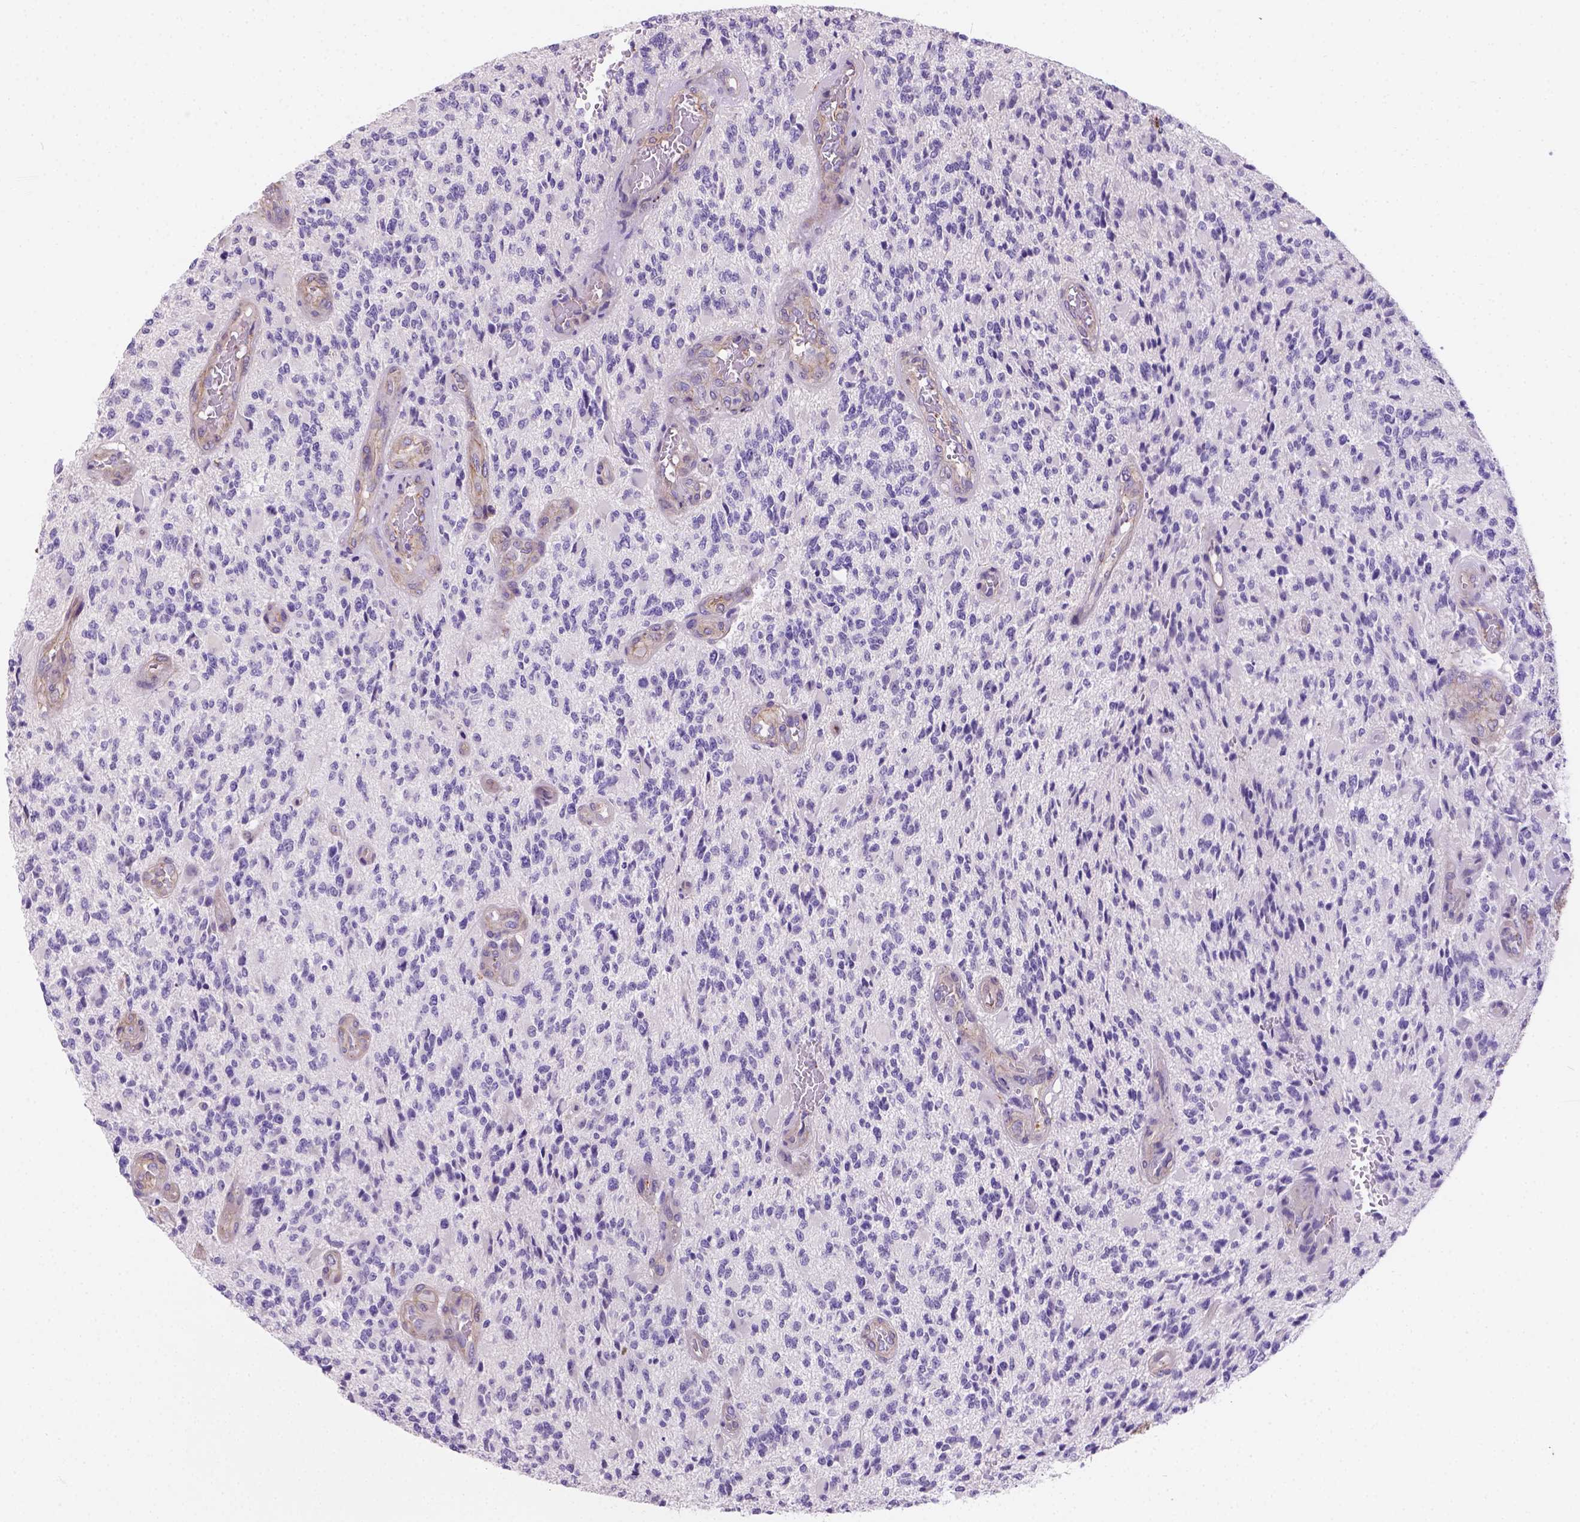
{"staining": {"intensity": "negative", "quantity": "none", "location": "none"}, "tissue": "glioma", "cell_type": "Tumor cells", "image_type": "cancer", "snomed": [{"axis": "morphology", "description": "Glioma, malignant, High grade"}, {"axis": "topography", "description": "Brain"}], "caption": "A high-resolution image shows IHC staining of malignant high-grade glioma, which exhibits no significant expression in tumor cells.", "gene": "PHF7", "patient": {"sex": "female", "age": 63}}